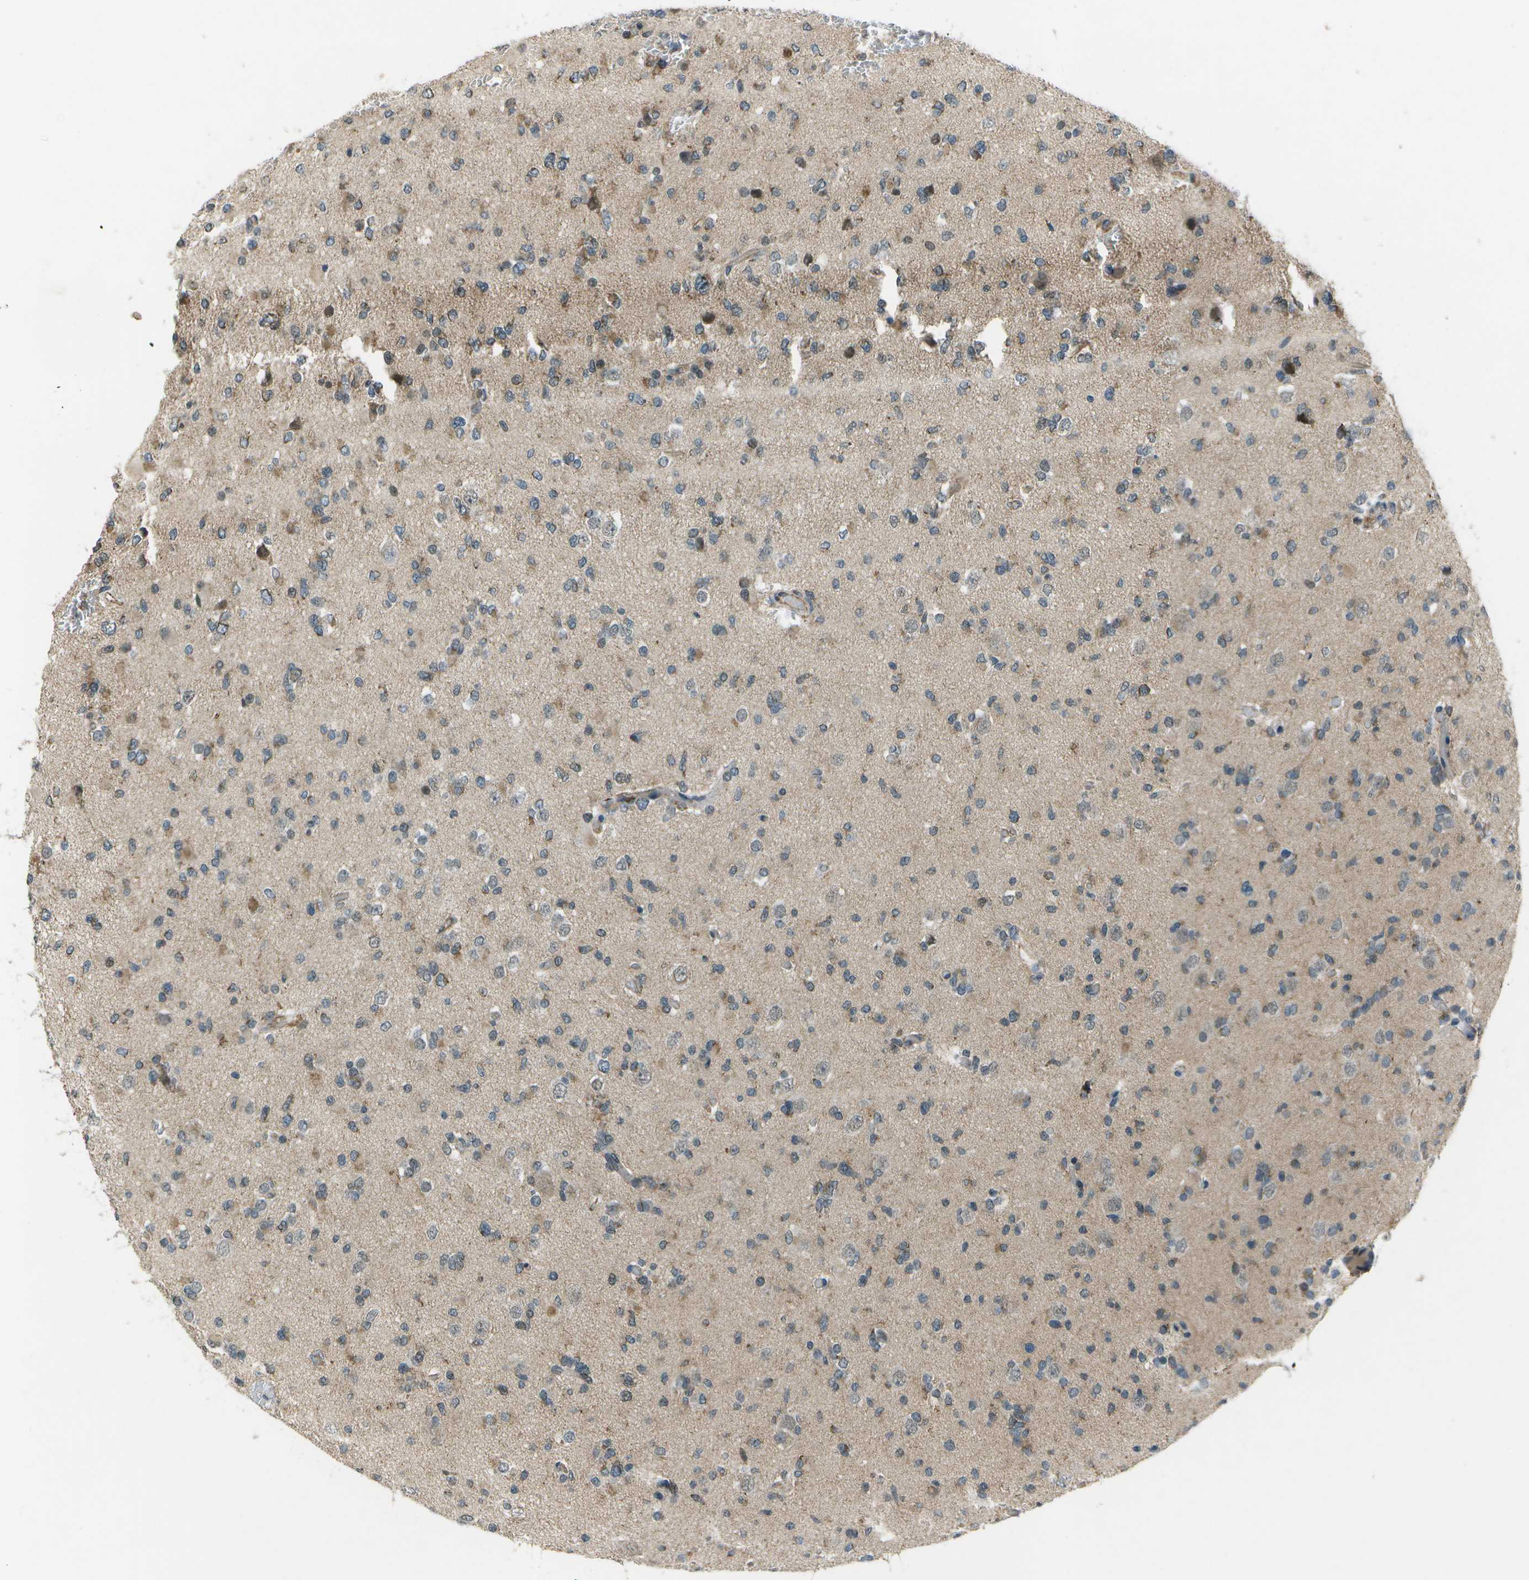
{"staining": {"intensity": "moderate", "quantity": "<25%", "location": "cytoplasmic/membranous"}, "tissue": "glioma", "cell_type": "Tumor cells", "image_type": "cancer", "snomed": [{"axis": "morphology", "description": "Glioma, malignant, Low grade"}, {"axis": "topography", "description": "Brain"}], "caption": "There is low levels of moderate cytoplasmic/membranous positivity in tumor cells of malignant glioma (low-grade), as demonstrated by immunohistochemical staining (brown color).", "gene": "EIF2AK1", "patient": {"sex": "female", "age": 22}}